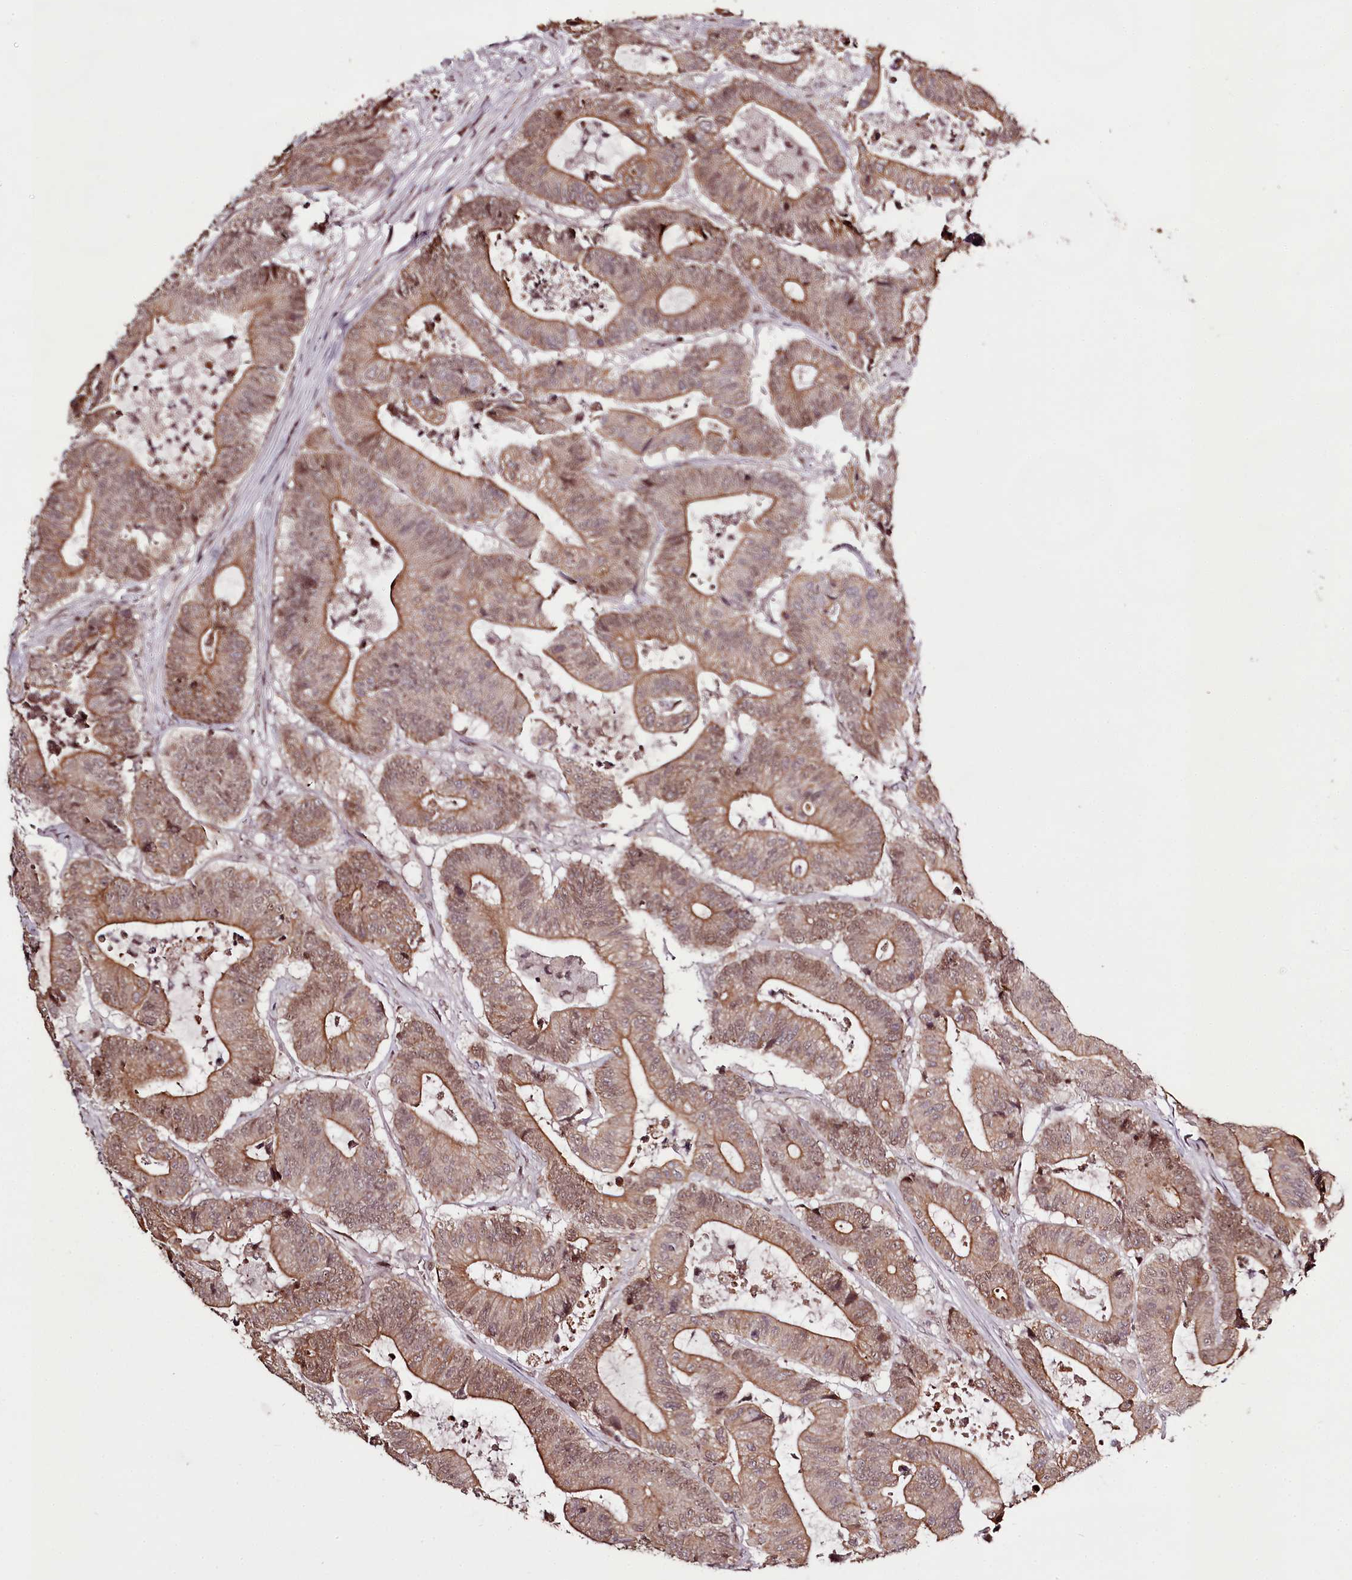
{"staining": {"intensity": "moderate", "quantity": ">75%", "location": "cytoplasmic/membranous"}, "tissue": "colorectal cancer", "cell_type": "Tumor cells", "image_type": "cancer", "snomed": [{"axis": "morphology", "description": "Adenocarcinoma, NOS"}, {"axis": "topography", "description": "Colon"}], "caption": "High-power microscopy captured an immunohistochemistry (IHC) image of colorectal cancer, revealing moderate cytoplasmic/membranous expression in about >75% of tumor cells.", "gene": "THYN1", "patient": {"sex": "female", "age": 84}}